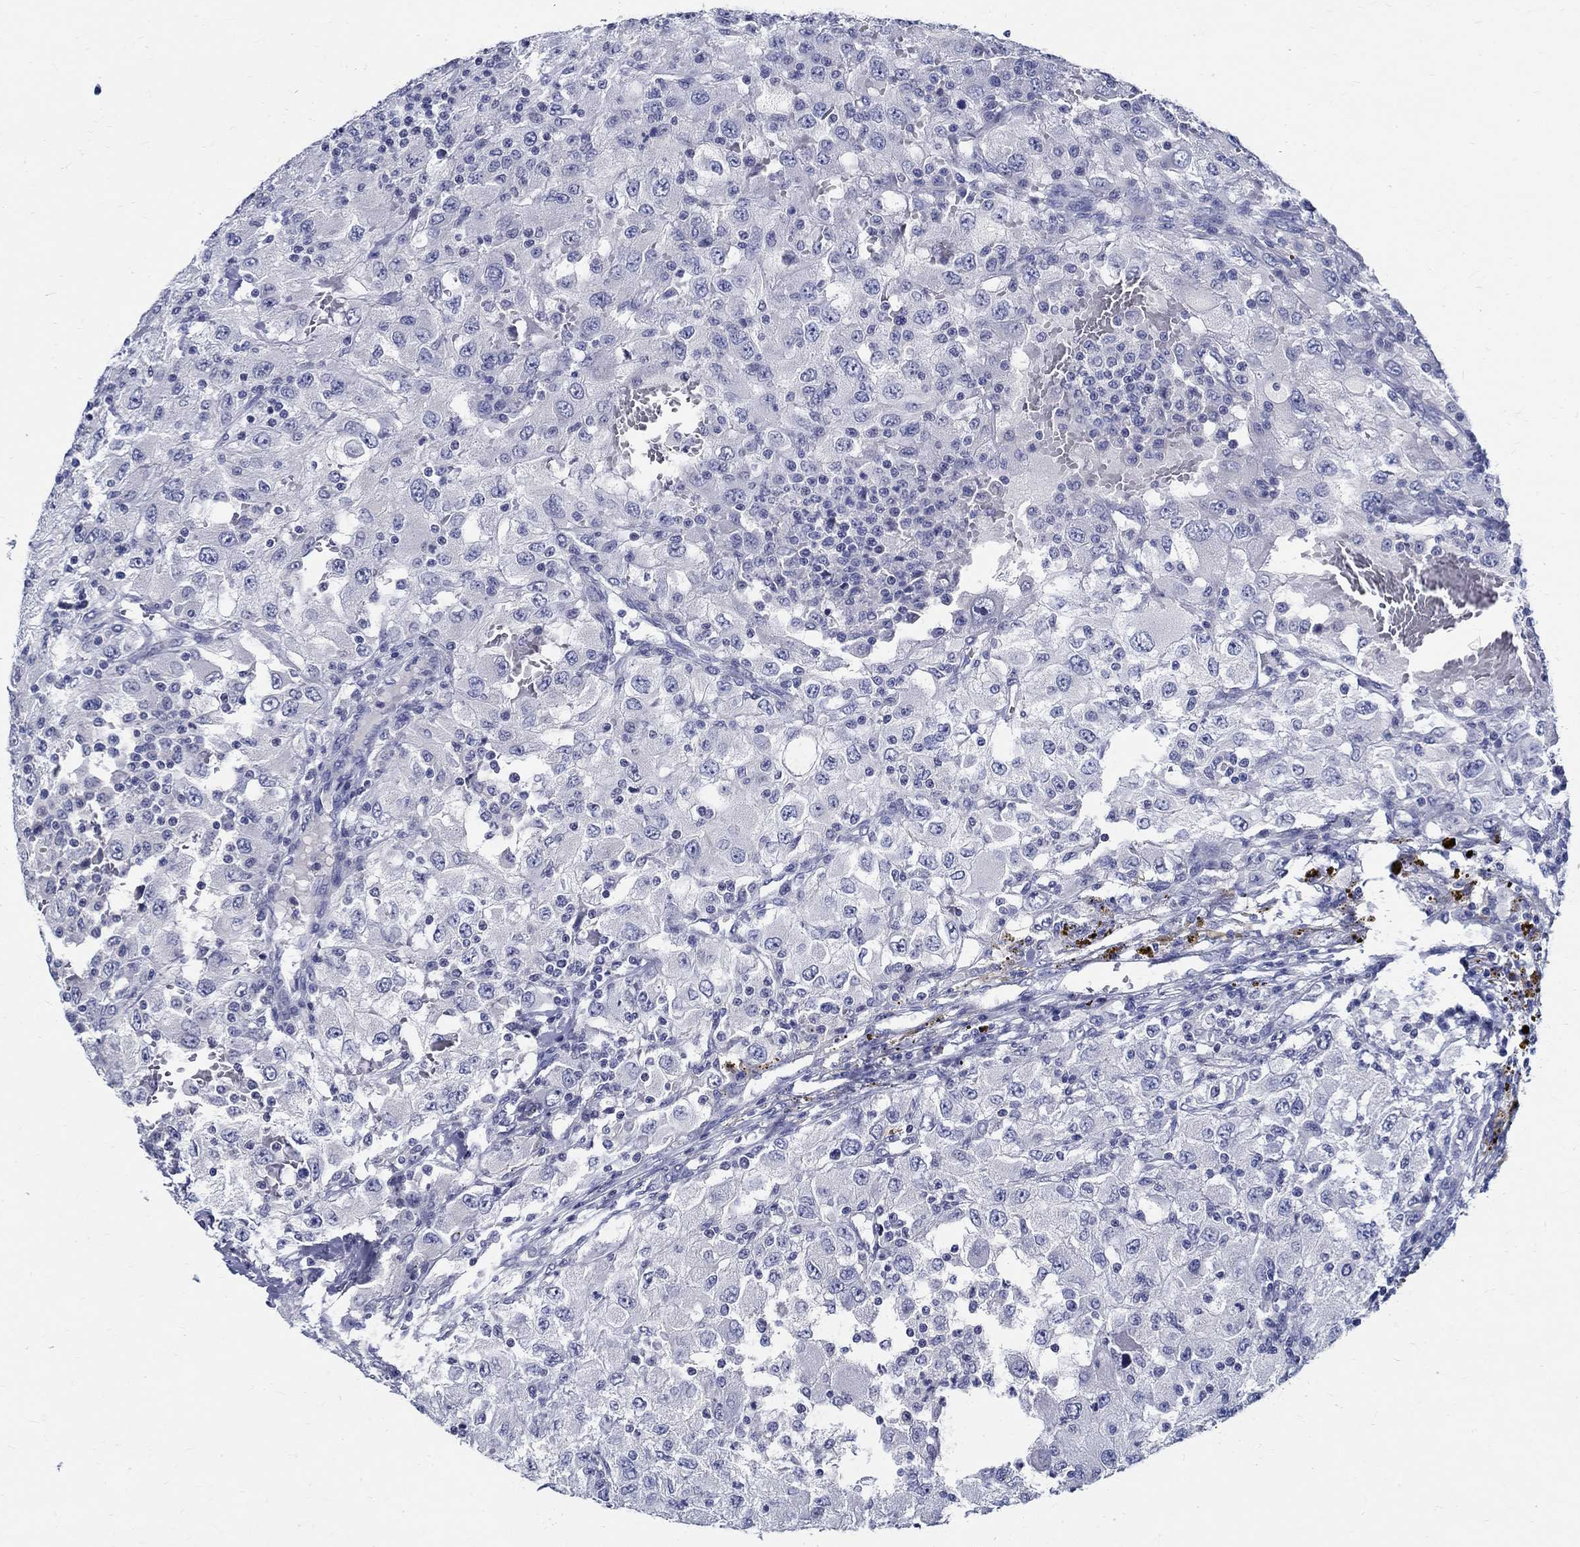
{"staining": {"intensity": "negative", "quantity": "none", "location": "none"}, "tissue": "renal cancer", "cell_type": "Tumor cells", "image_type": "cancer", "snomed": [{"axis": "morphology", "description": "Adenocarcinoma, NOS"}, {"axis": "topography", "description": "Kidney"}], "caption": "Renal cancer (adenocarcinoma) stained for a protein using IHC reveals no positivity tumor cells.", "gene": "CETN1", "patient": {"sex": "female", "age": 67}}